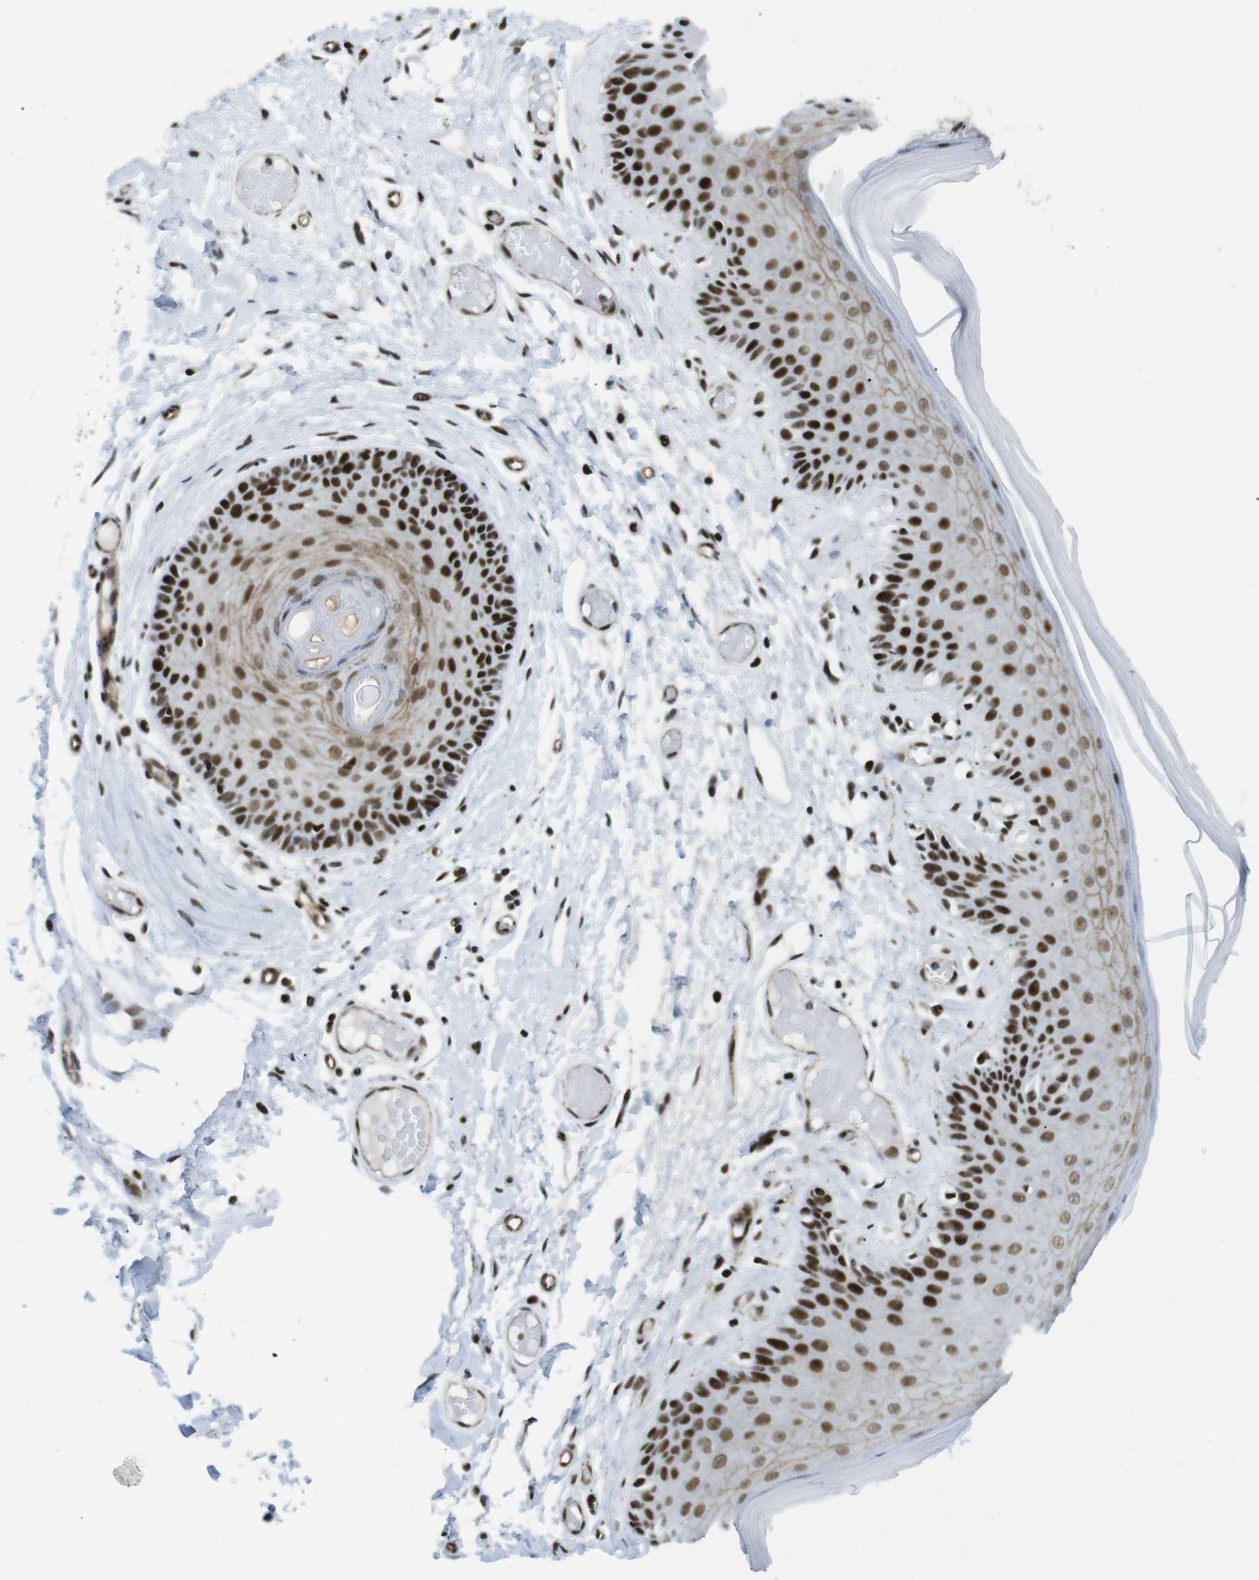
{"staining": {"intensity": "strong", "quantity": ">75%", "location": "nuclear"}, "tissue": "skin", "cell_type": "Epidermal cells", "image_type": "normal", "snomed": [{"axis": "morphology", "description": "Normal tissue, NOS"}, {"axis": "topography", "description": "Vulva"}], "caption": "This histopathology image demonstrates IHC staining of unremarkable skin, with high strong nuclear positivity in about >75% of epidermal cells.", "gene": "ARID1A", "patient": {"sex": "female", "age": 73}}